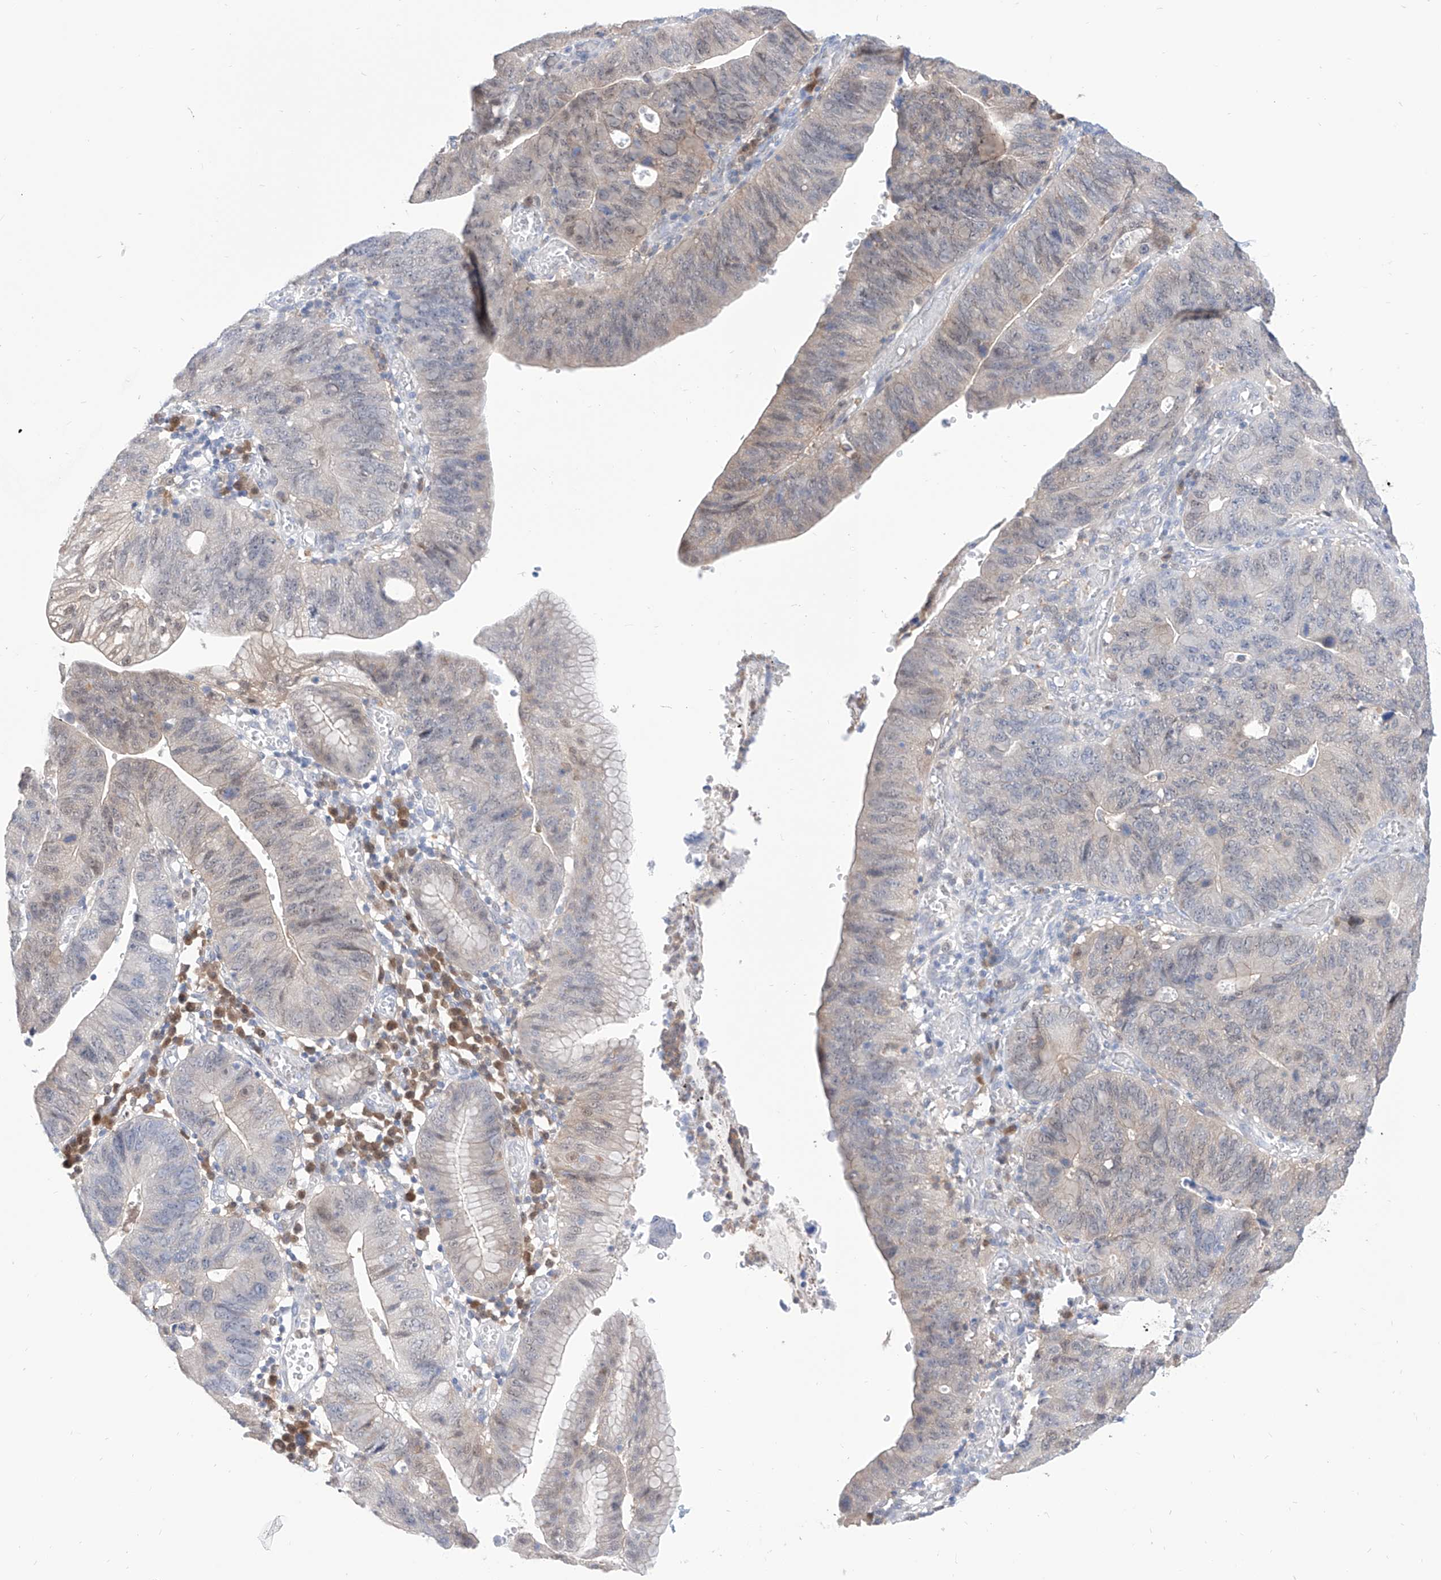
{"staining": {"intensity": "negative", "quantity": "none", "location": "none"}, "tissue": "stomach cancer", "cell_type": "Tumor cells", "image_type": "cancer", "snomed": [{"axis": "morphology", "description": "Adenocarcinoma, NOS"}, {"axis": "topography", "description": "Stomach"}], "caption": "A photomicrograph of human stomach cancer is negative for staining in tumor cells.", "gene": "PDXK", "patient": {"sex": "male", "age": 59}}